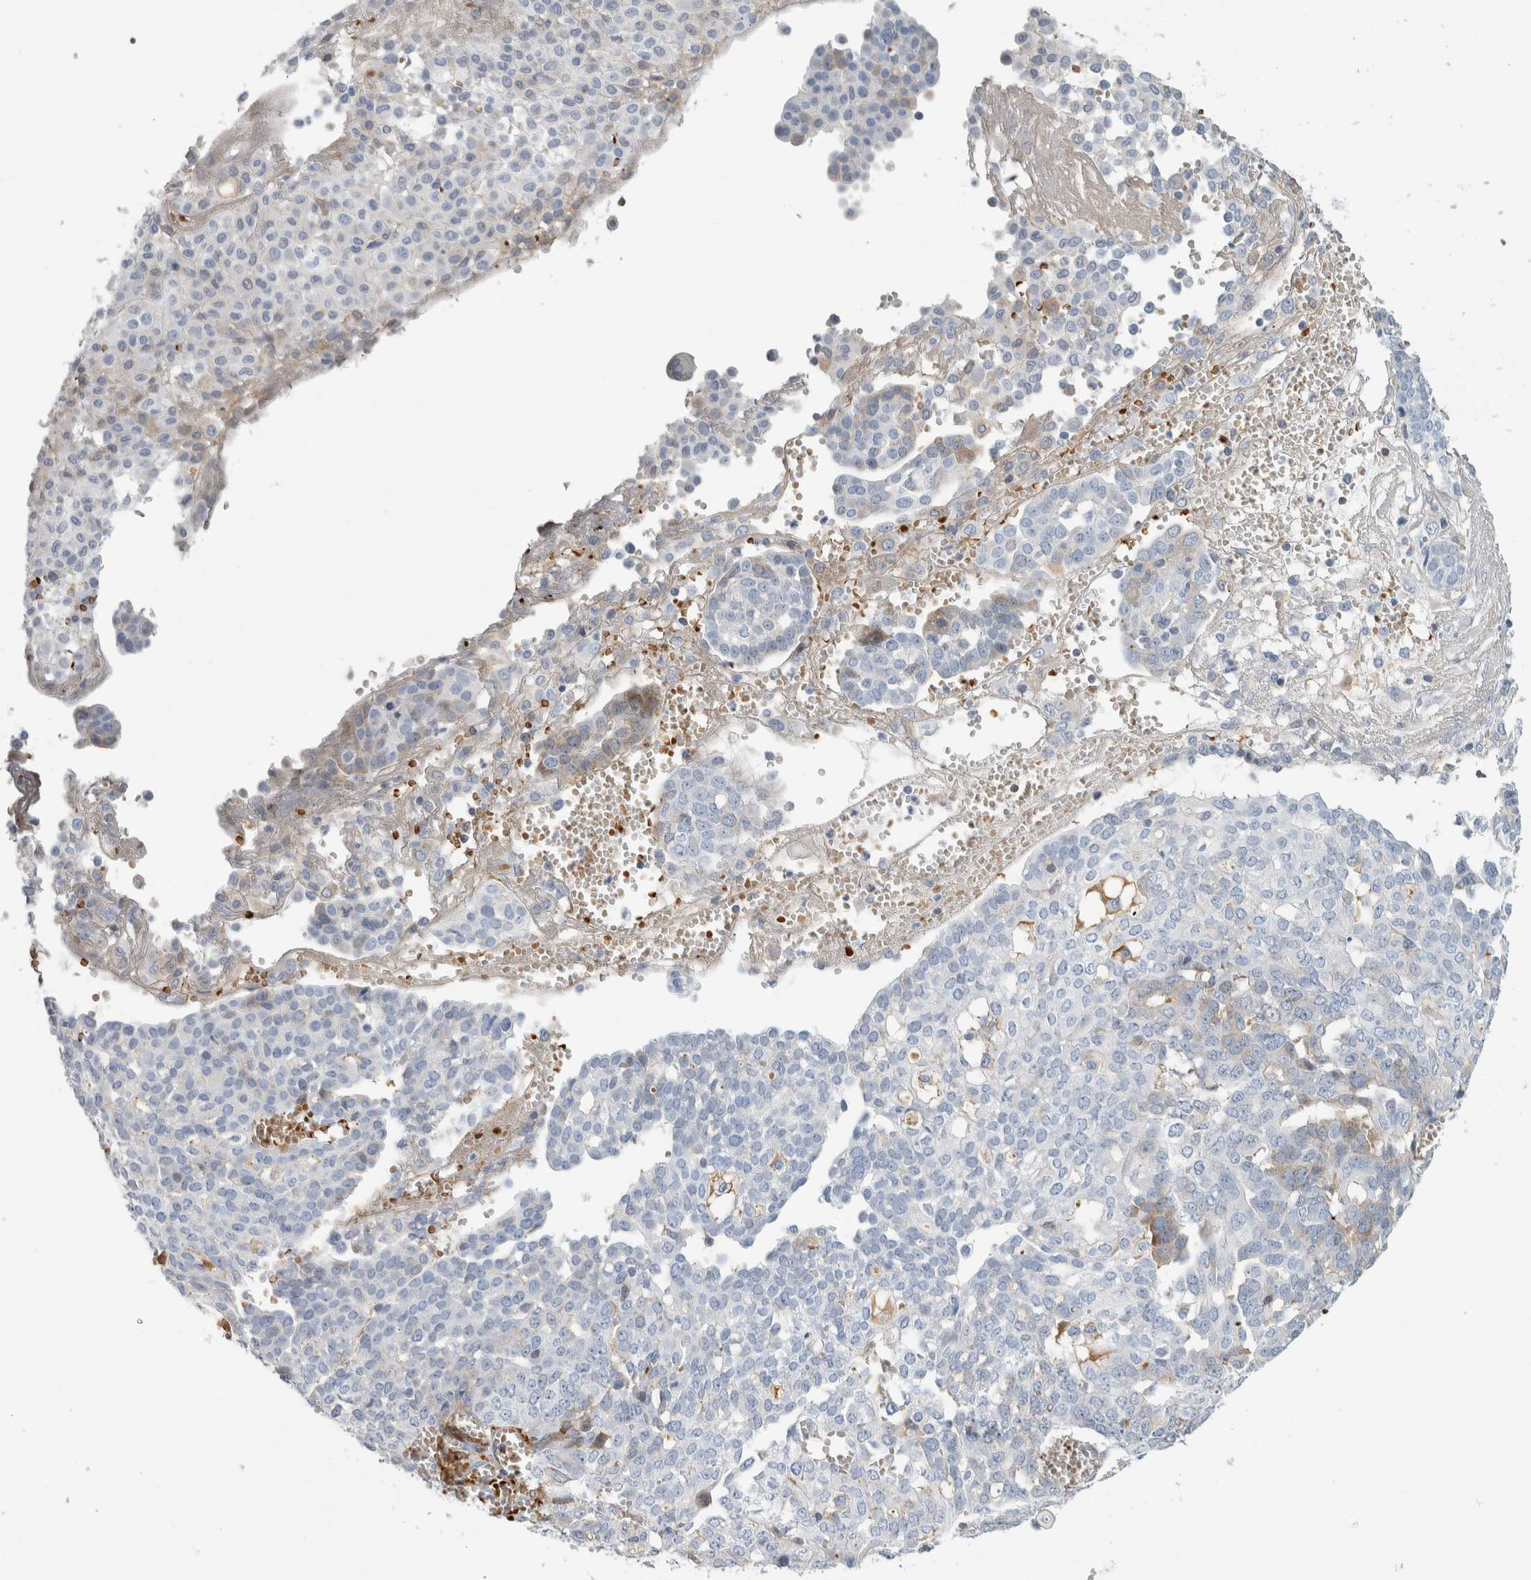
{"staining": {"intensity": "negative", "quantity": "none", "location": "none"}, "tissue": "ovarian cancer", "cell_type": "Tumor cells", "image_type": "cancer", "snomed": [{"axis": "morphology", "description": "Cystadenocarcinoma, serous, NOS"}, {"axis": "topography", "description": "Soft tissue"}, {"axis": "topography", "description": "Ovary"}], "caption": "DAB immunohistochemical staining of ovarian cancer displays no significant expression in tumor cells.", "gene": "CA1", "patient": {"sex": "female", "age": 57}}